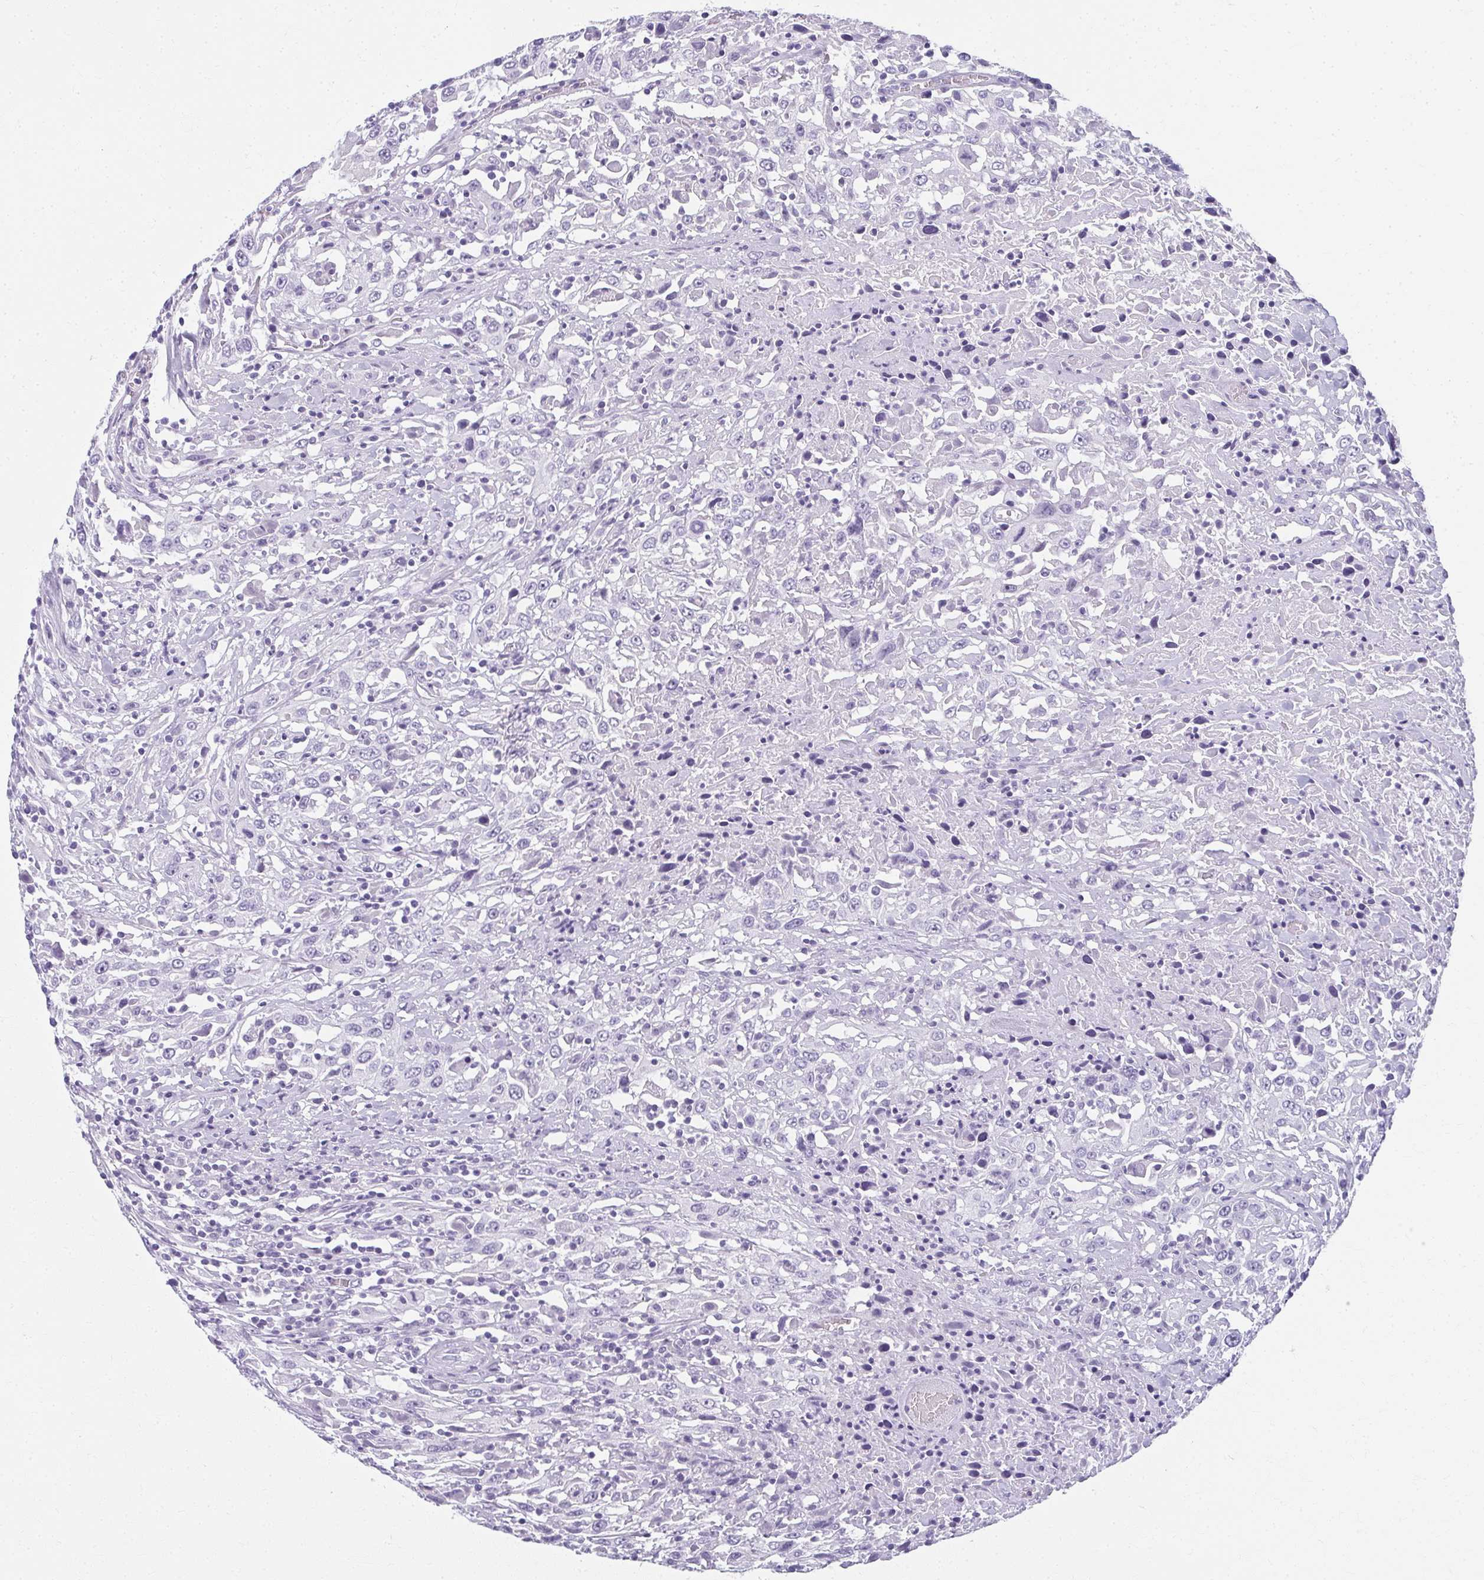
{"staining": {"intensity": "negative", "quantity": "none", "location": "none"}, "tissue": "urothelial cancer", "cell_type": "Tumor cells", "image_type": "cancer", "snomed": [{"axis": "morphology", "description": "Urothelial carcinoma, High grade"}, {"axis": "topography", "description": "Urinary bladder"}], "caption": "Human urothelial carcinoma (high-grade) stained for a protein using immunohistochemistry (IHC) shows no expression in tumor cells.", "gene": "MOBP", "patient": {"sex": "male", "age": 61}}